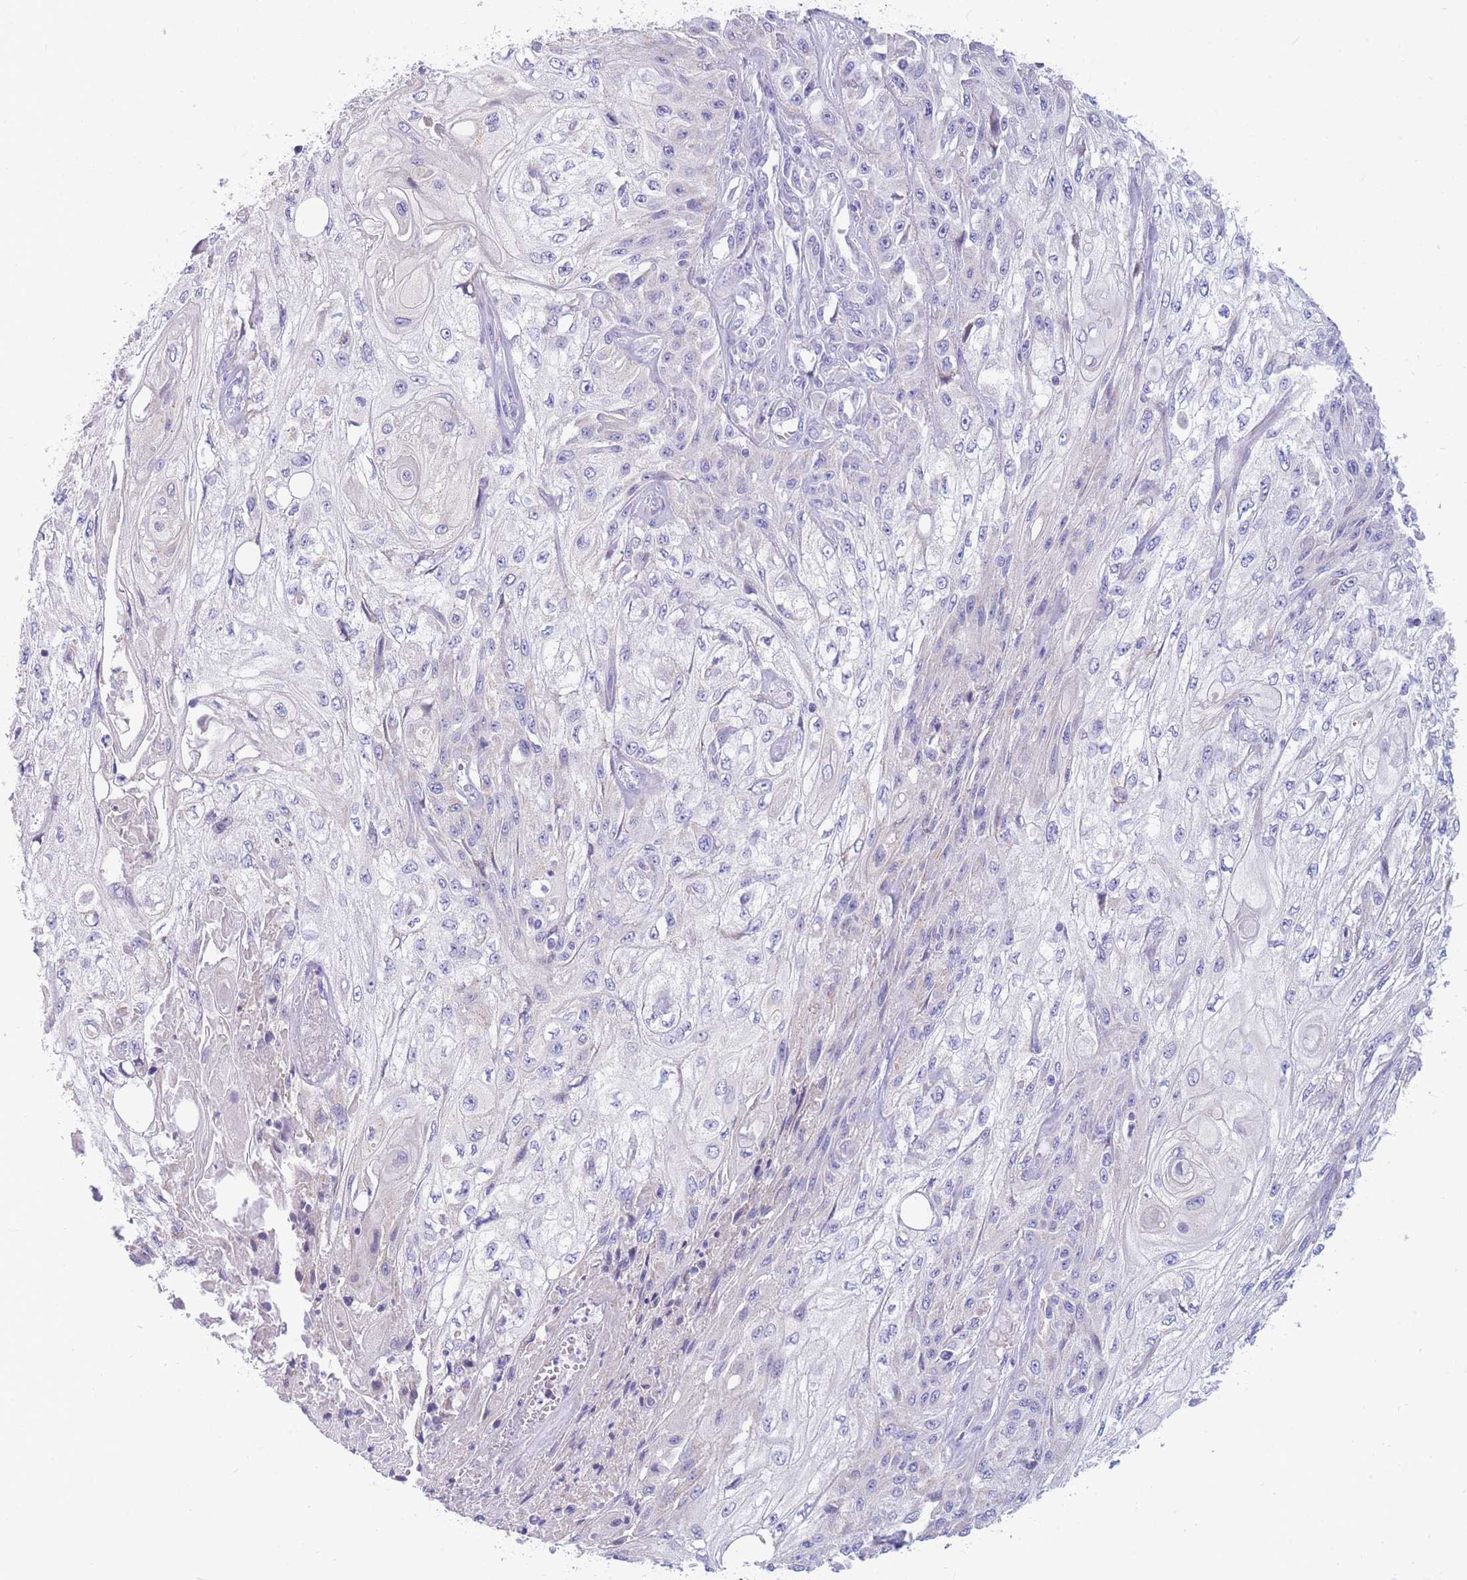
{"staining": {"intensity": "negative", "quantity": "none", "location": "none"}, "tissue": "skin cancer", "cell_type": "Tumor cells", "image_type": "cancer", "snomed": [{"axis": "morphology", "description": "Squamous cell carcinoma, NOS"}, {"axis": "morphology", "description": "Squamous cell carcinoma, metastatic, NOS"}, {"axis": "topography", "description": "Skin"}, {"axis": "topography", "description": "Lymph node"}], "caption": "The image demonstrates no significant expression in tumor cells of skin cancer.", "gene": "DHRS11", "patient": {"sex": "male", "age": 75}}